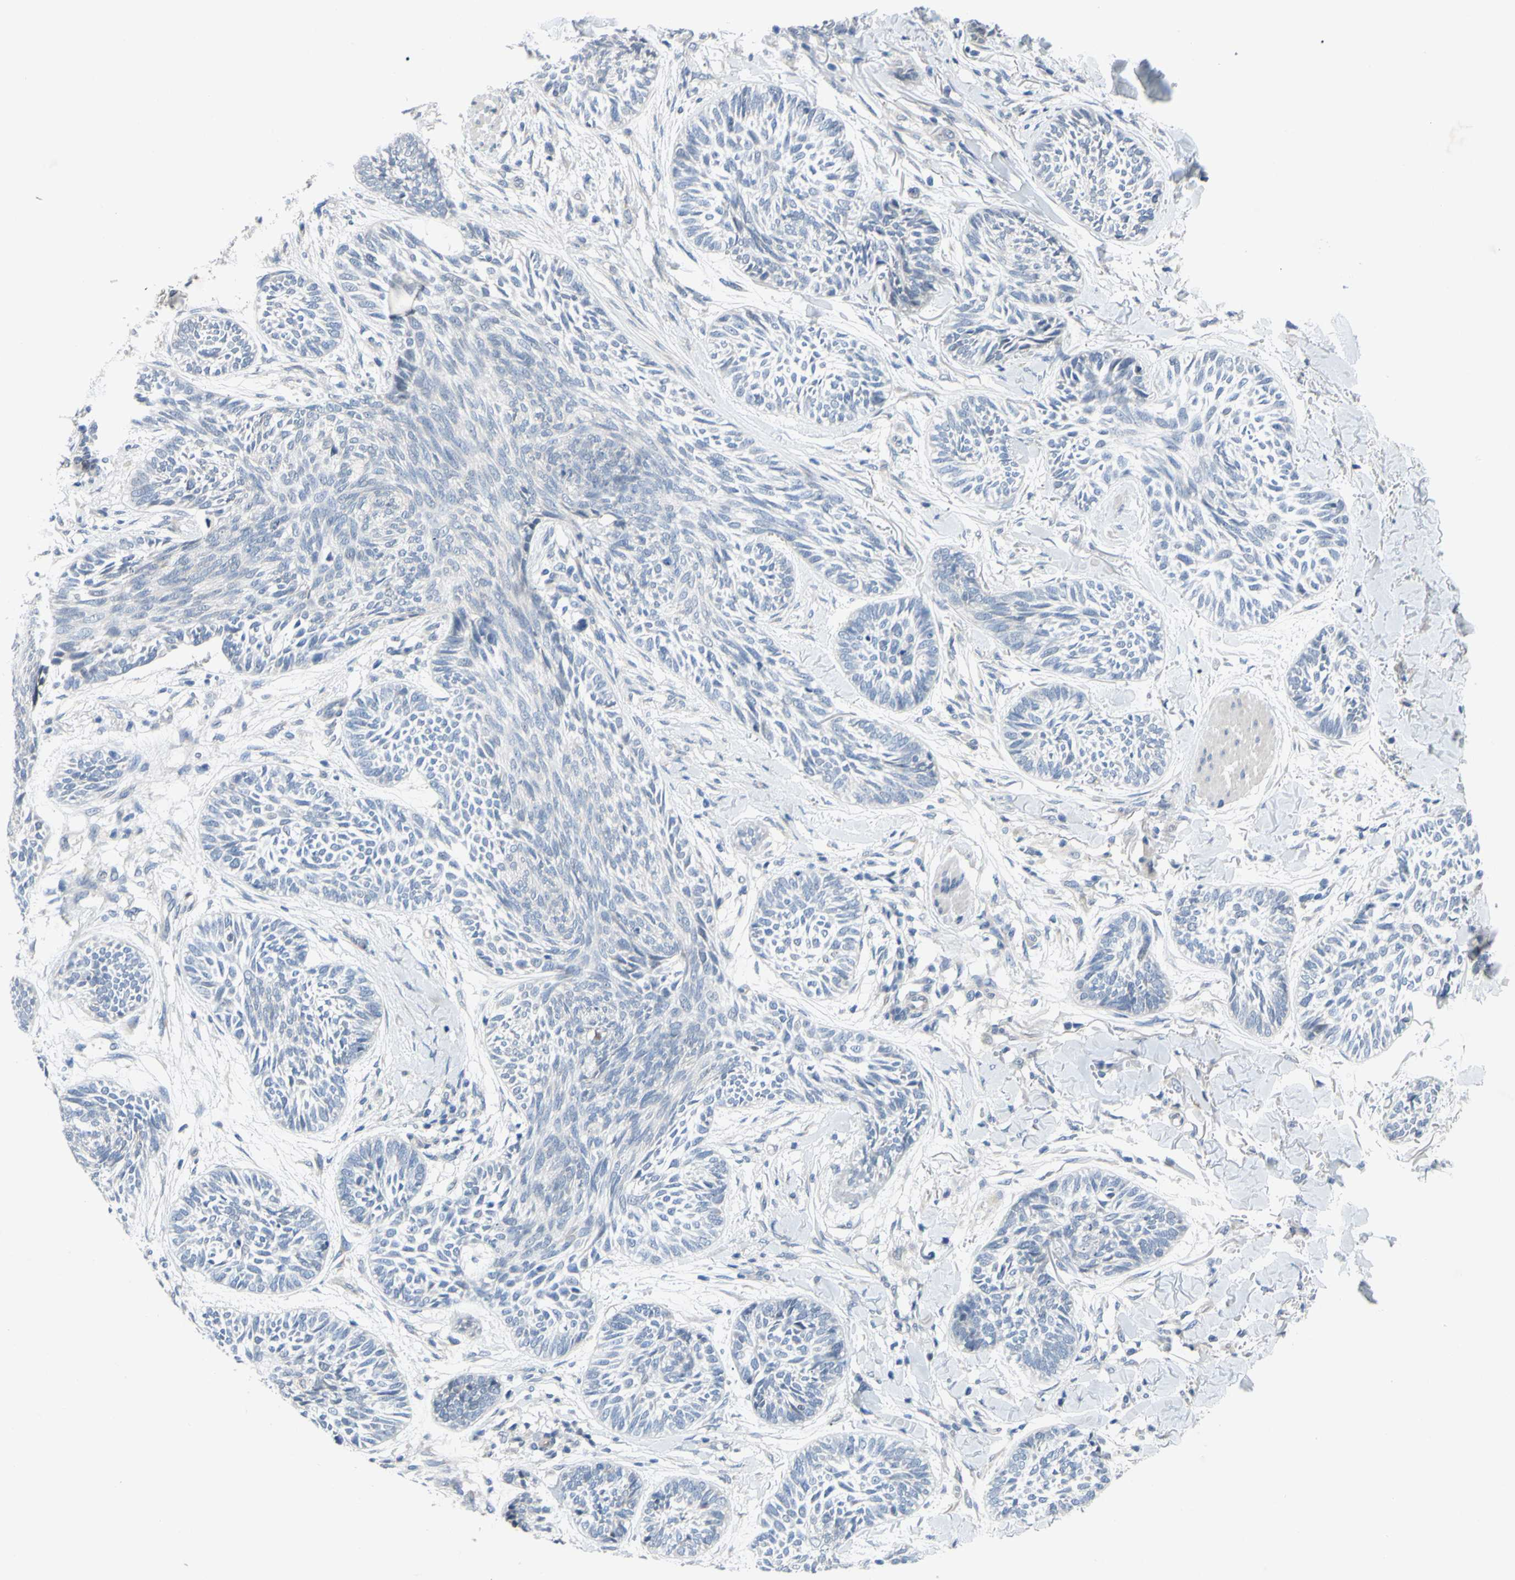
{"staining": {"intensity": "negative", "quantity": "none", "location": "none"}, "tissue": "skin cancer", "cell_type": "Tumor cells", "image_type": "cancer", "snomed": [{"axis": "morphology", "description": "Papilloma, NOS"}, {"axis": "morphology", "description": "Basal cell carcinoma"}, {"axis": "topography", "description": "Skin"}], "caption": "Immunohistochemistry photomicrograph of human skin cancer stained for a protein (brown), which exhibits no staining in tumor cells.", "gene": "GRAMD2B", "patient": {"sex": "male", "age": 87}}